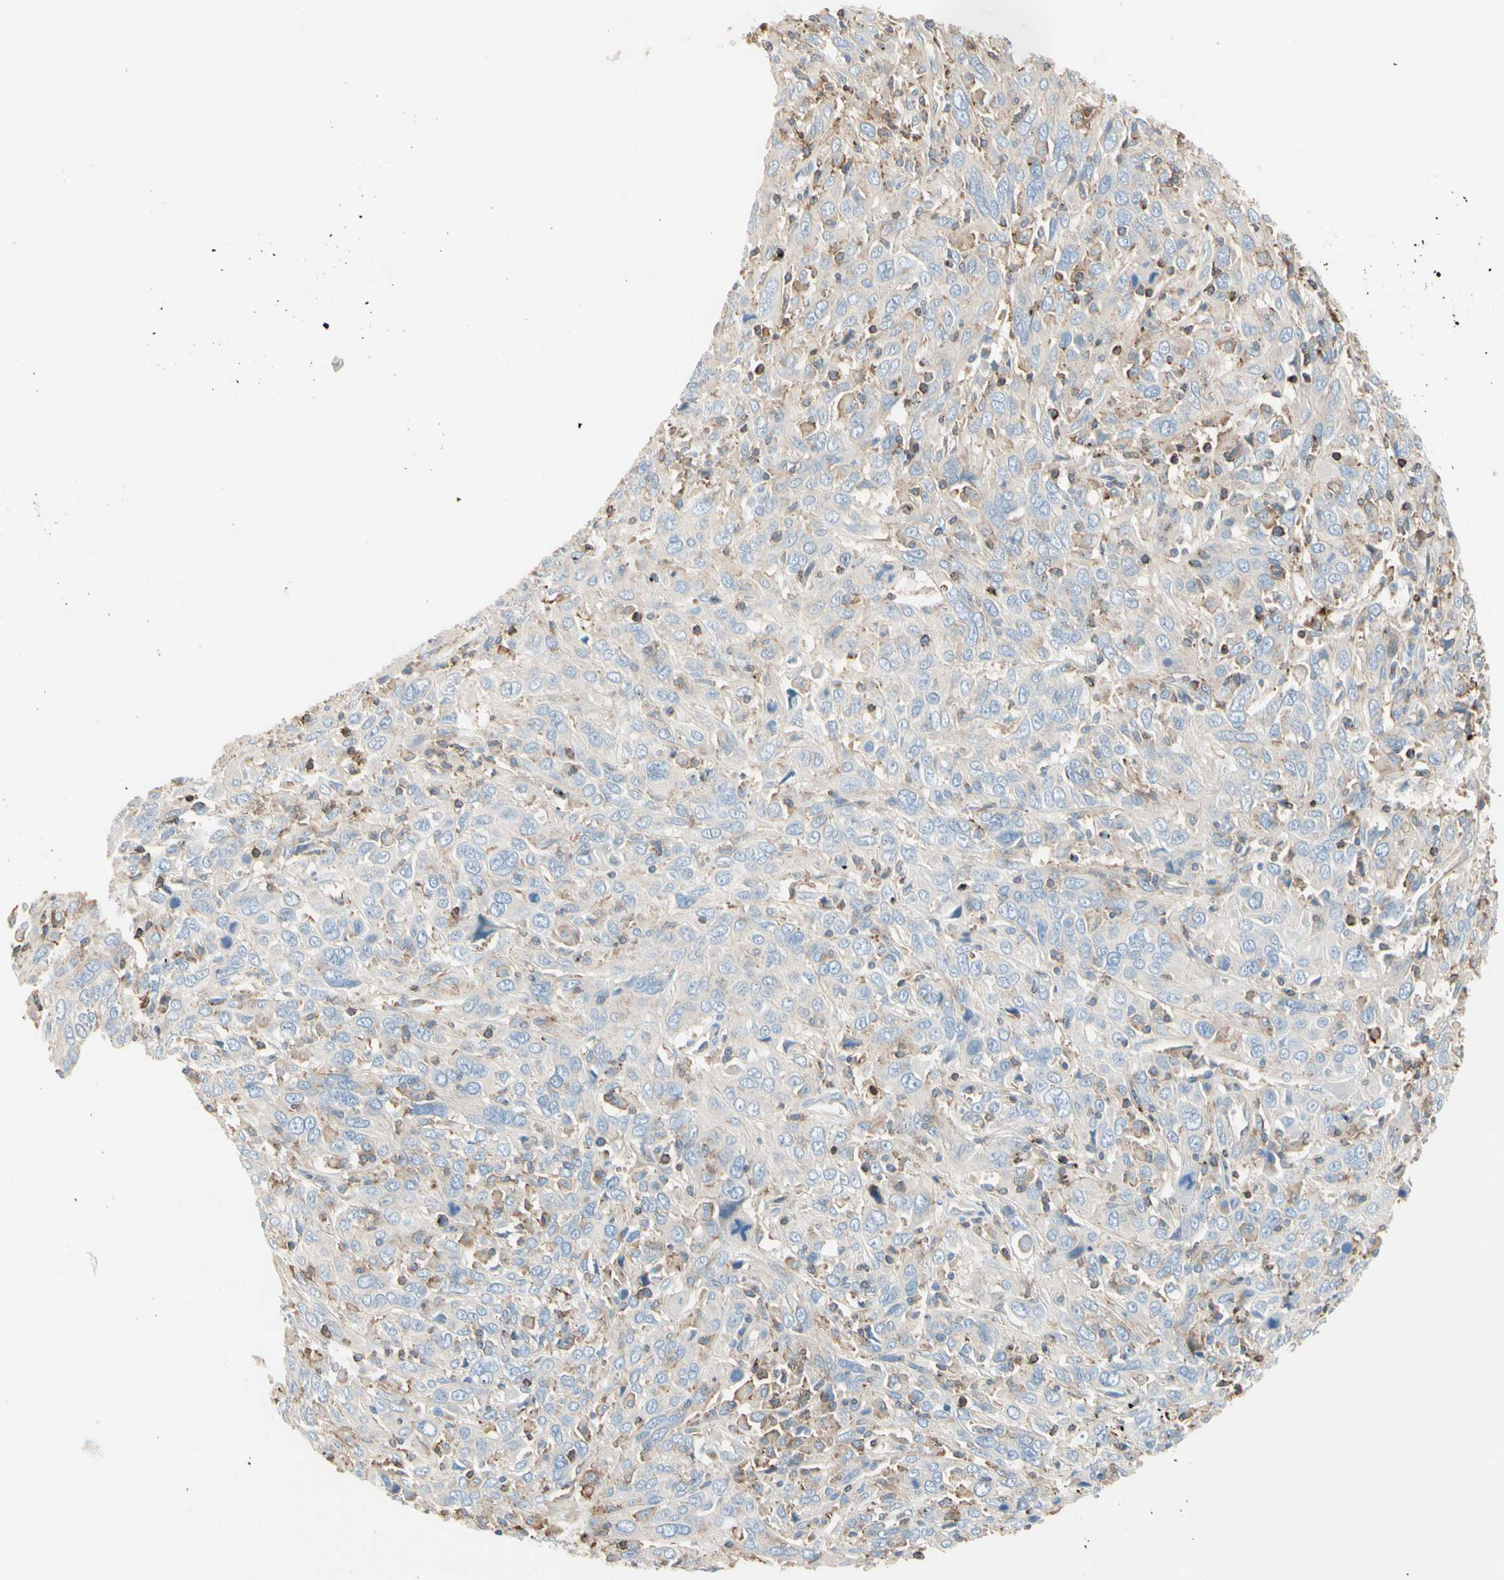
{"staining": {"intensity": "weak", "quantity": "<25%", "location": "cytoplasmic/membranous"}, "tissue": "cervical cancer", "cell_type": "Tumor cells", "image_type": "cancer", "snomed": [{"axis": "morphology", "description": "Squamous cell carcinoma, NOS"}, {"axis": "topography", "description": "Cervix"}], "caption": "Immunohistochemical staining of human cervical squamous cell carcinoma exhibits no significant positivity in tumor cells.", "gene": "SEMA4C", "patient": {"sex": "female", "age": 46}}